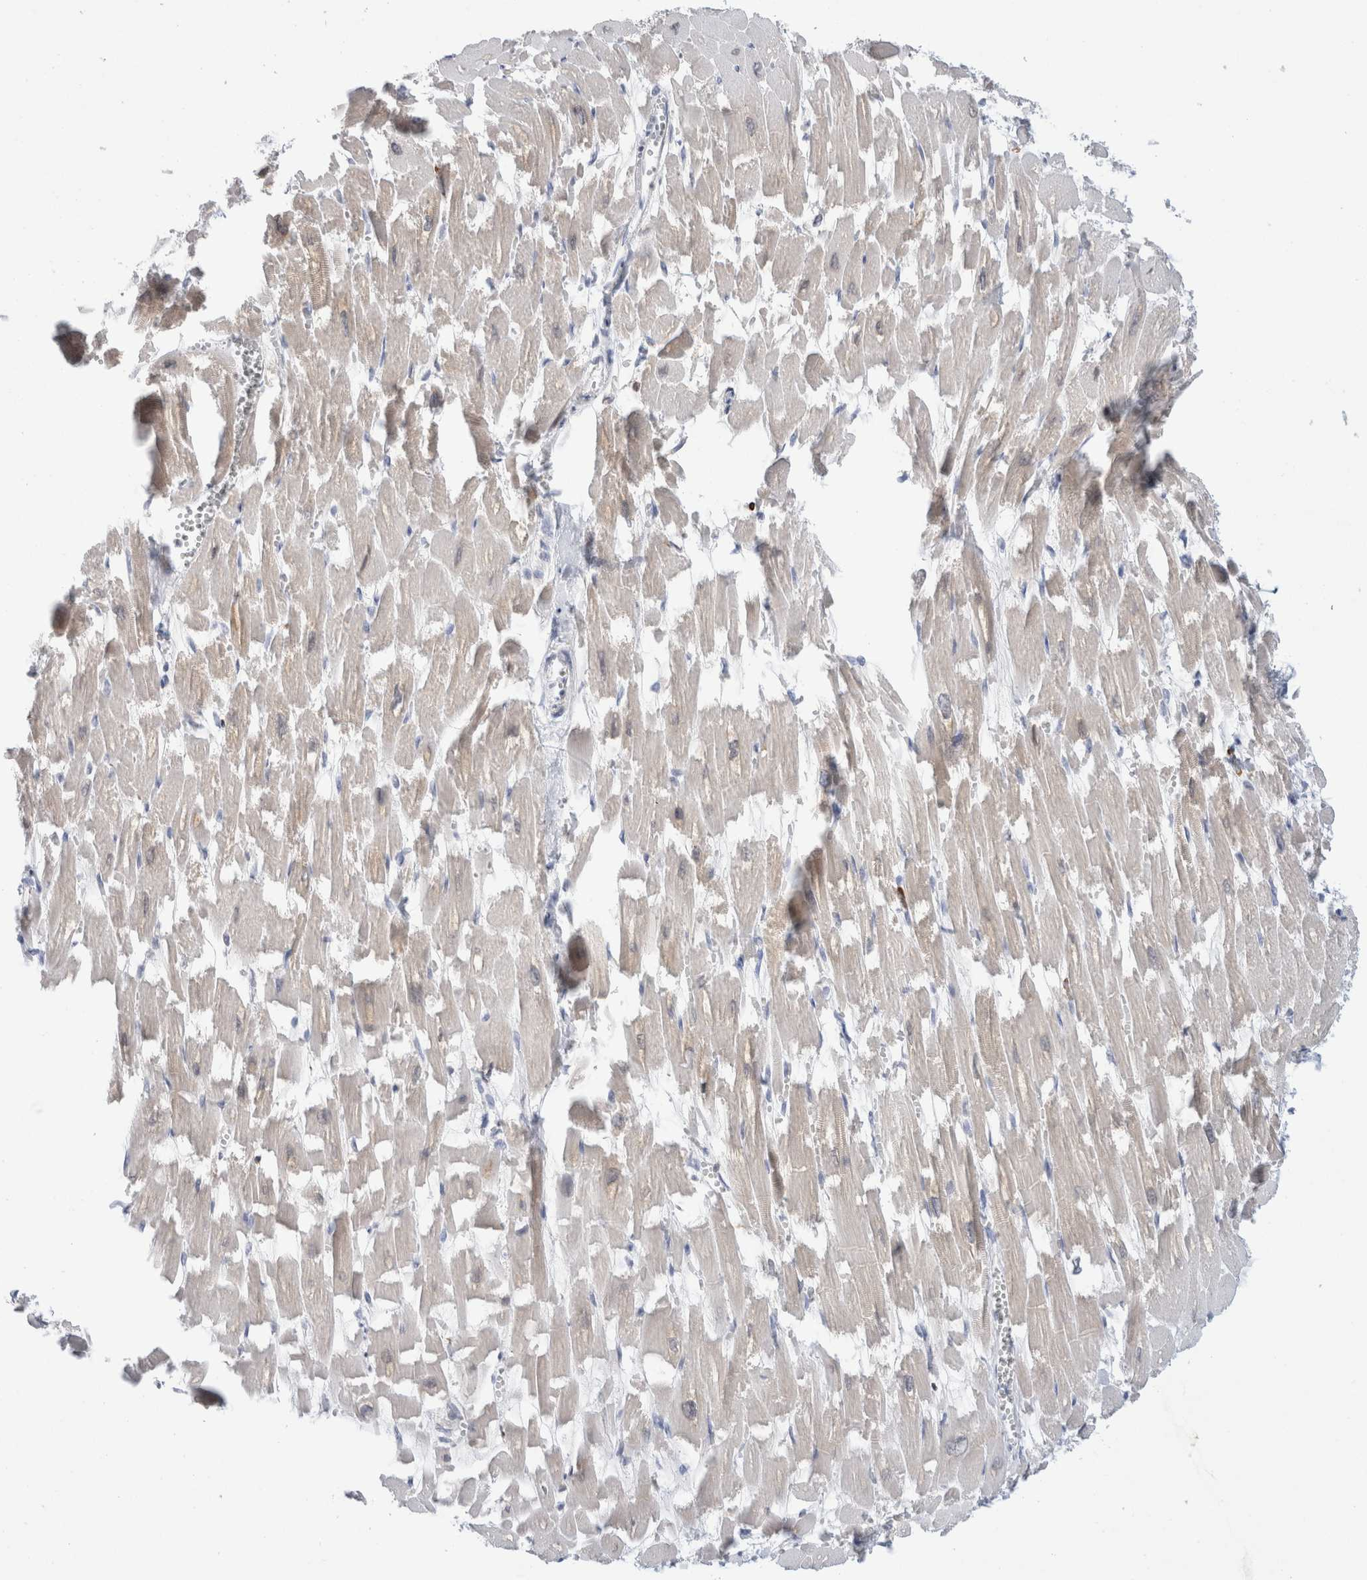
{"staining": {"intensity": "weak", "quantity": ">75%", "location": "cytoplasmic/membranous"}, "tissue": "heart muscle", "cell_type": "Cardiomyocytes", "image_type": "normal", "snomed": [{"axis": "morphology", "description": "Normal tissue, NOS"}, {"axis": "topography", "description": "Heart"}], "caption": "The micrograph displays a brown stain indicating the presence of a protein in the cytoplasmic/membranous of cardiomyocytes in heart muscle. The staining was performed using DAB, with brown indicating positive protein expression. Nuclei are stained blue with hematoxylin.", "gene": "ECHDC2", "patient": {"sex": "male", "age": 54}}